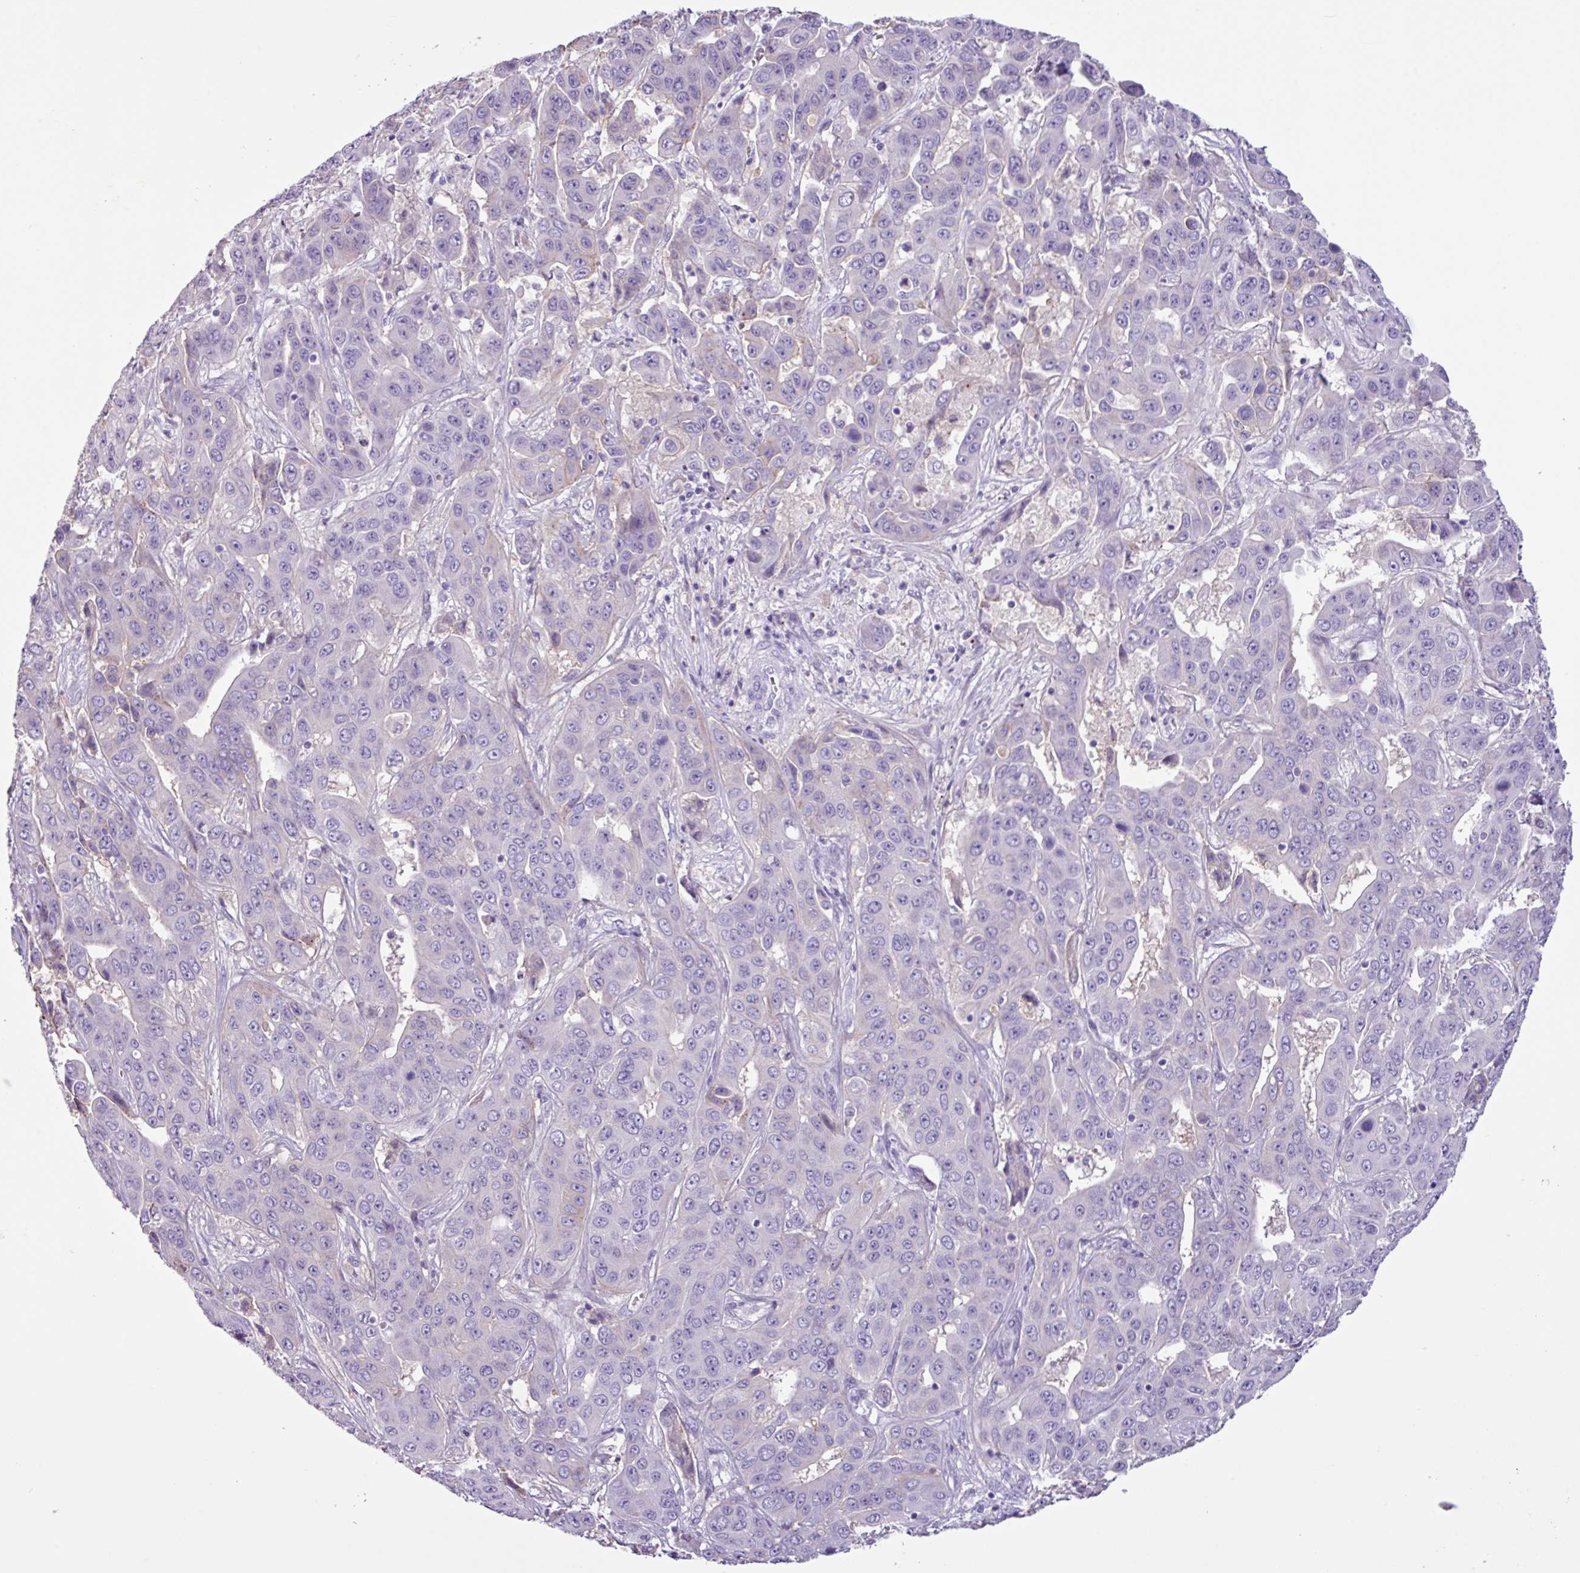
{"staining": {"intensity": "negative", "quantity": "none", "location": "none"}, "tissue": "liver cancer", "cell_type": "Tumor cells", "image_type": "cancer", "snomed": [{"axis": "morphology", "description": "Cholangiocarcinoma"}, {"axis": "topography", "description": "Liver"}], "caption": "The immunohistochemistry (IHC) image has no significant staining in tumor cells of liver cancer (cholangiocarcinoma) tissue.", "gene": "CYSTM1", "patient": {"sex": "female", "age": 52}}